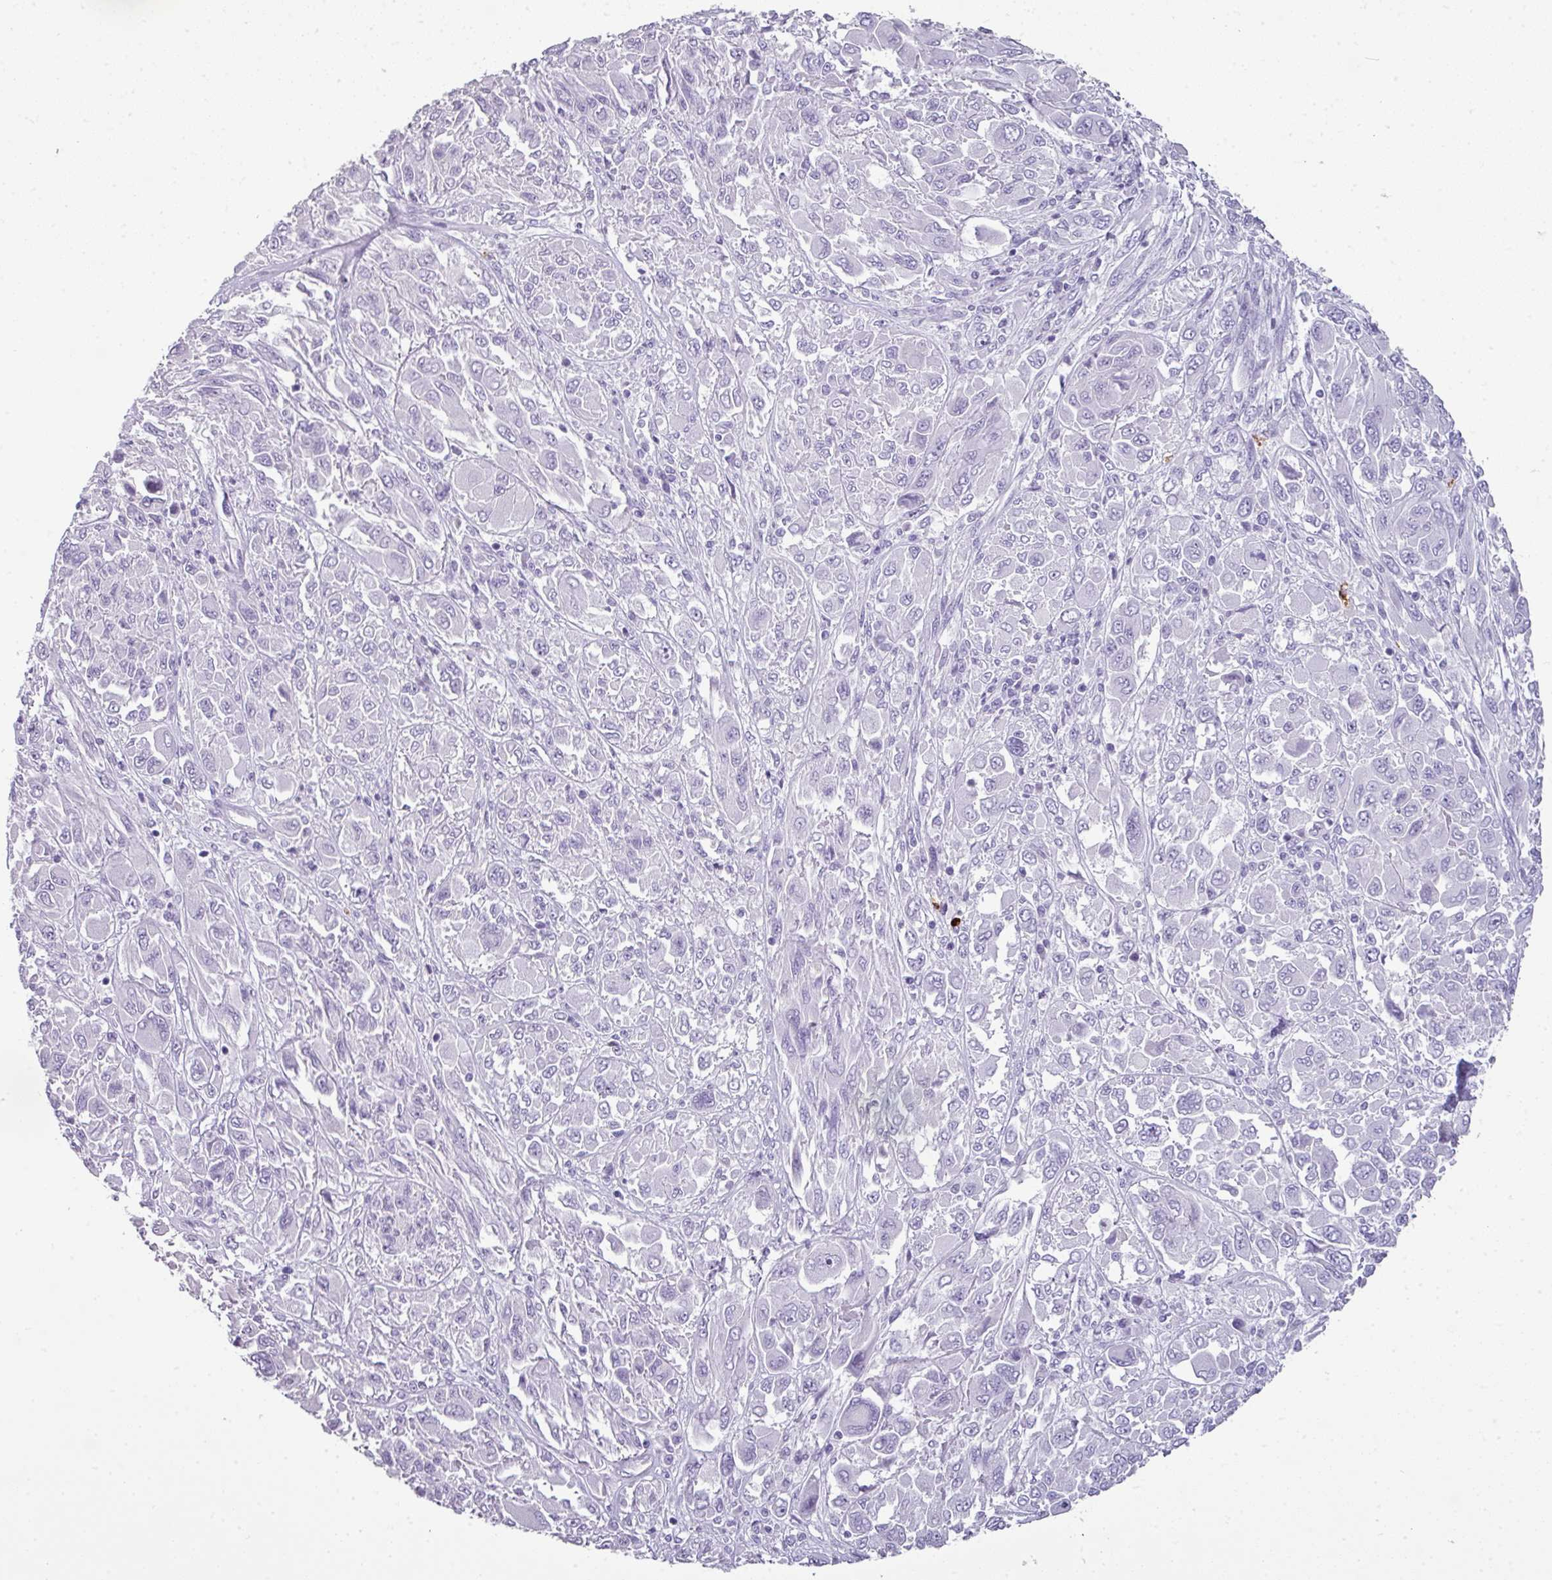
{"staining": {"intensity": "negative", "quantity": "none", "location": "none"}, "tissue": "melanoma", "cell_type": "Tumor cells", "image_type": "cancer", "snomed": [{"axis": "morphology", "description": "Malignant melanoma, NOS"}, {"axis": "topography", "description": "Skin"}], "caption": "A micrograph of human malignant melanoma is negative for staining in tumor cells.", "gene": "CTSG", "patient": {"sex": "female", "age": 91}}